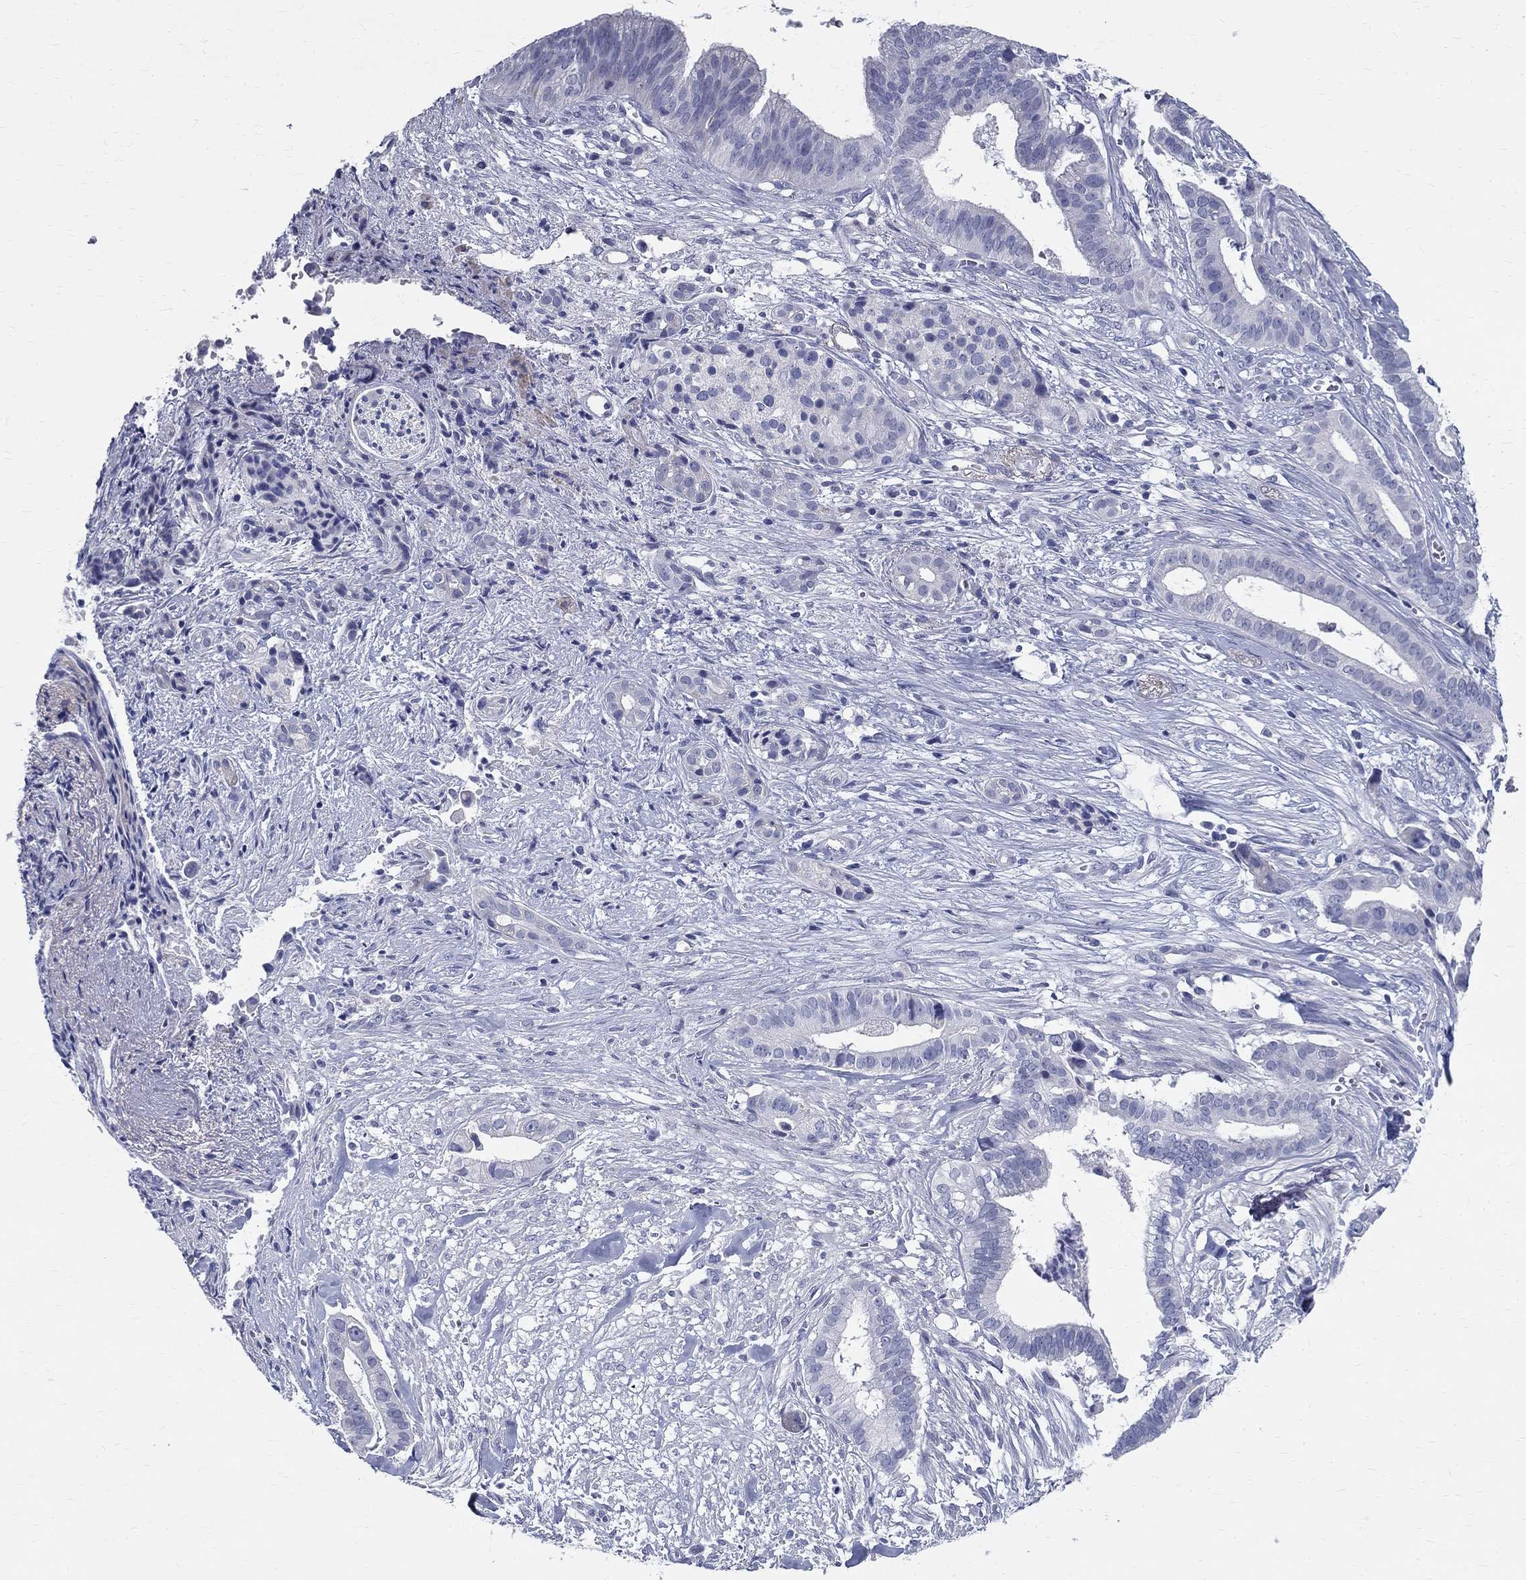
{"staining": {"intensity": "negative", "quantity": "none", "location": "none"}, "tissue": "pancreatic cancer", "cell_type": "Tumor cells", "image_type": "cancer", "snomed": [{"axis": "morphology", "description": "Adenocarcinoma, NOS"}, {"axis": "topography", "description": "Pancreas"}], "caption": "IHC of human pancreatic adenocarcinoma shows no positivity in tumor cells. (DAB immunohistochemistry, high magnification).", "gene": "TGM4", "patient": {"sex": "male", "age": 61}}